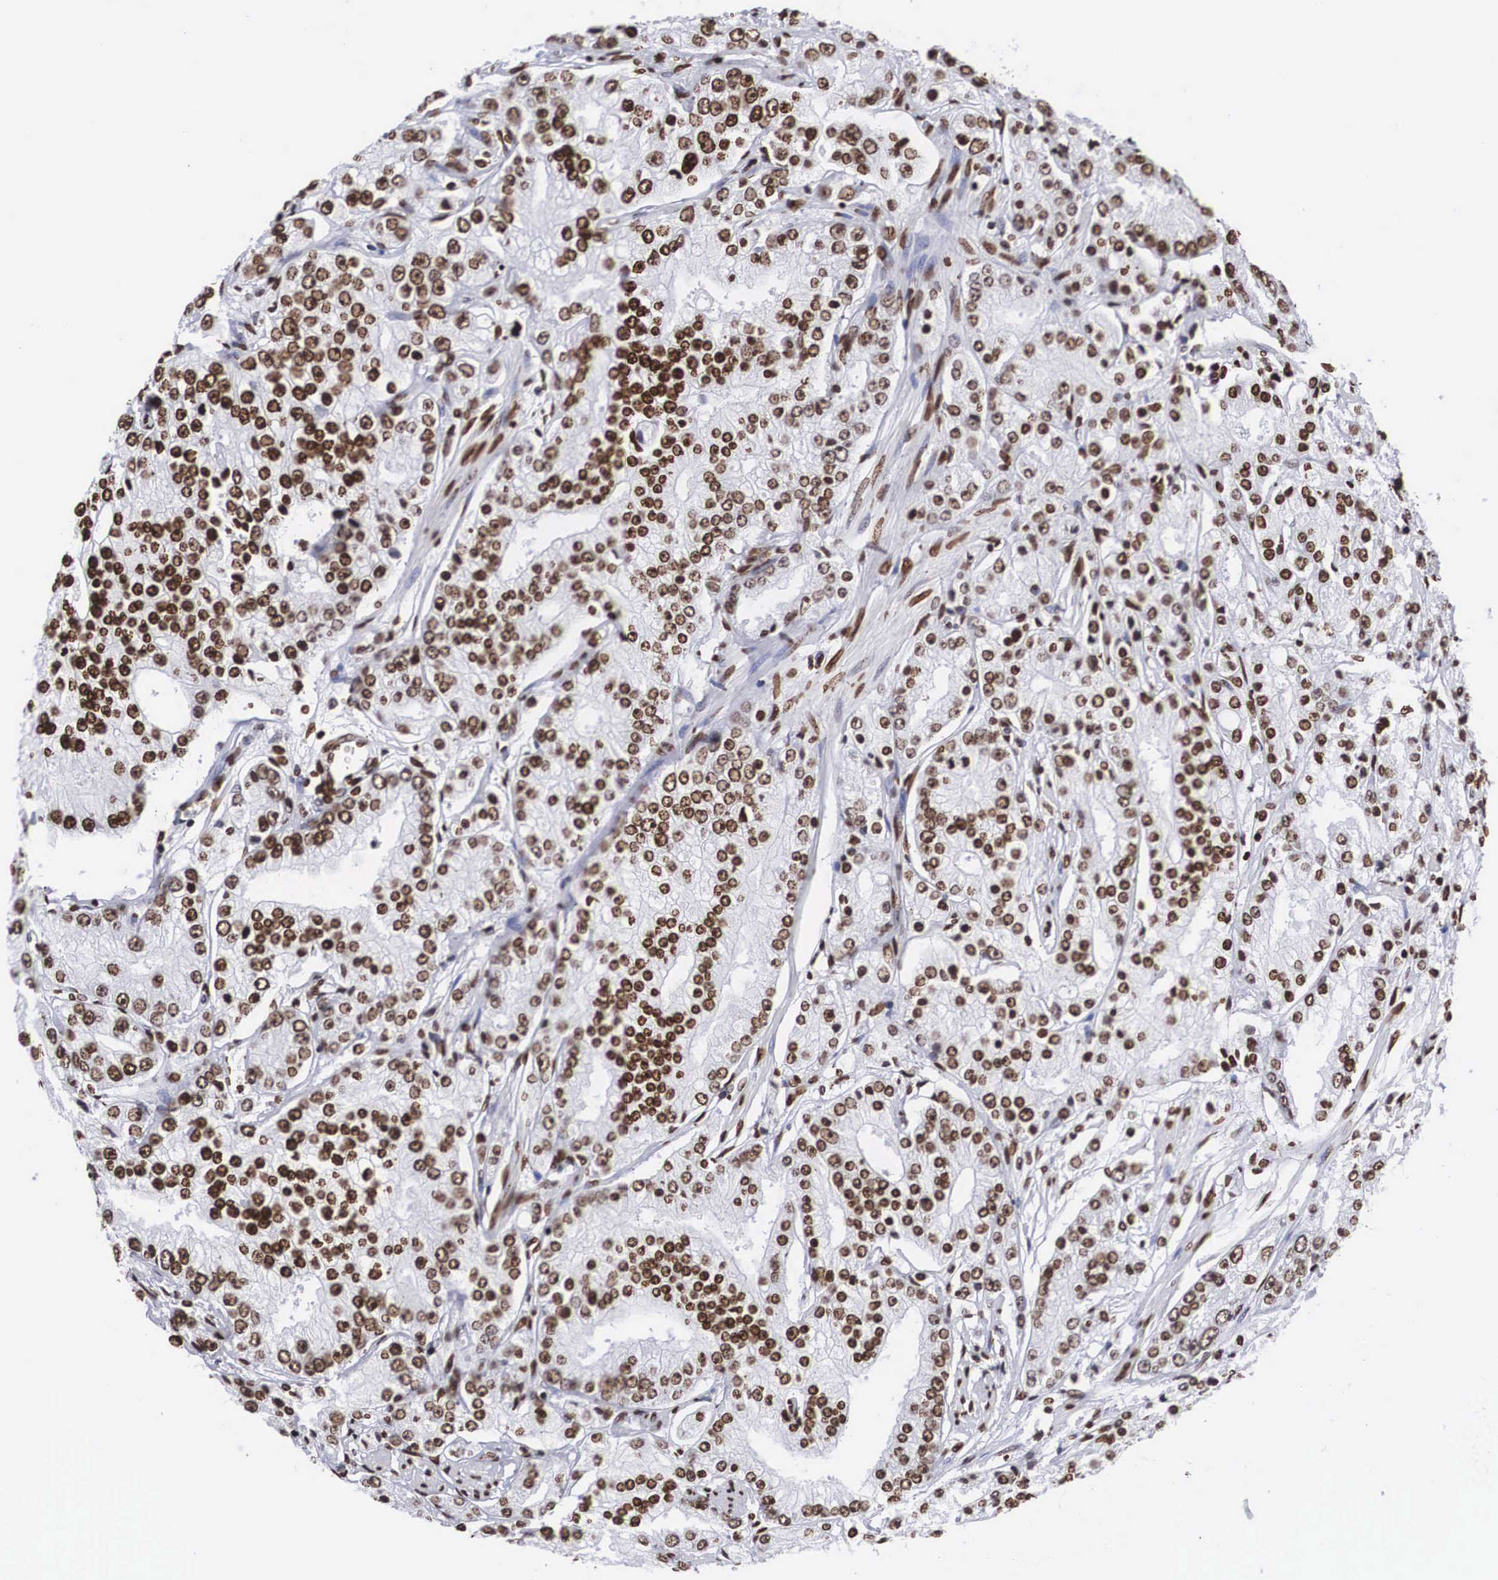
{"staining": {"intensity": "moderate", "quantity": ">75%", "location": "nuclear"}, "tissue": "prostate cancer", "cell_type": "Tumor cells", "image_type": "cancer", "snomed": [{"axis": "morphology", "description": "Adenocarcinoma, Medium grade"}, {"axis": "topography", "description": "Prostate"}], "caption": "A high-resolution photomicrograph shows IHC staining of prostate cancer, which reveals moderate nuclear staining in about >75% of tumor cells.", "gene": "MECP2", "patient": {"sex": "male", "age": 72}}